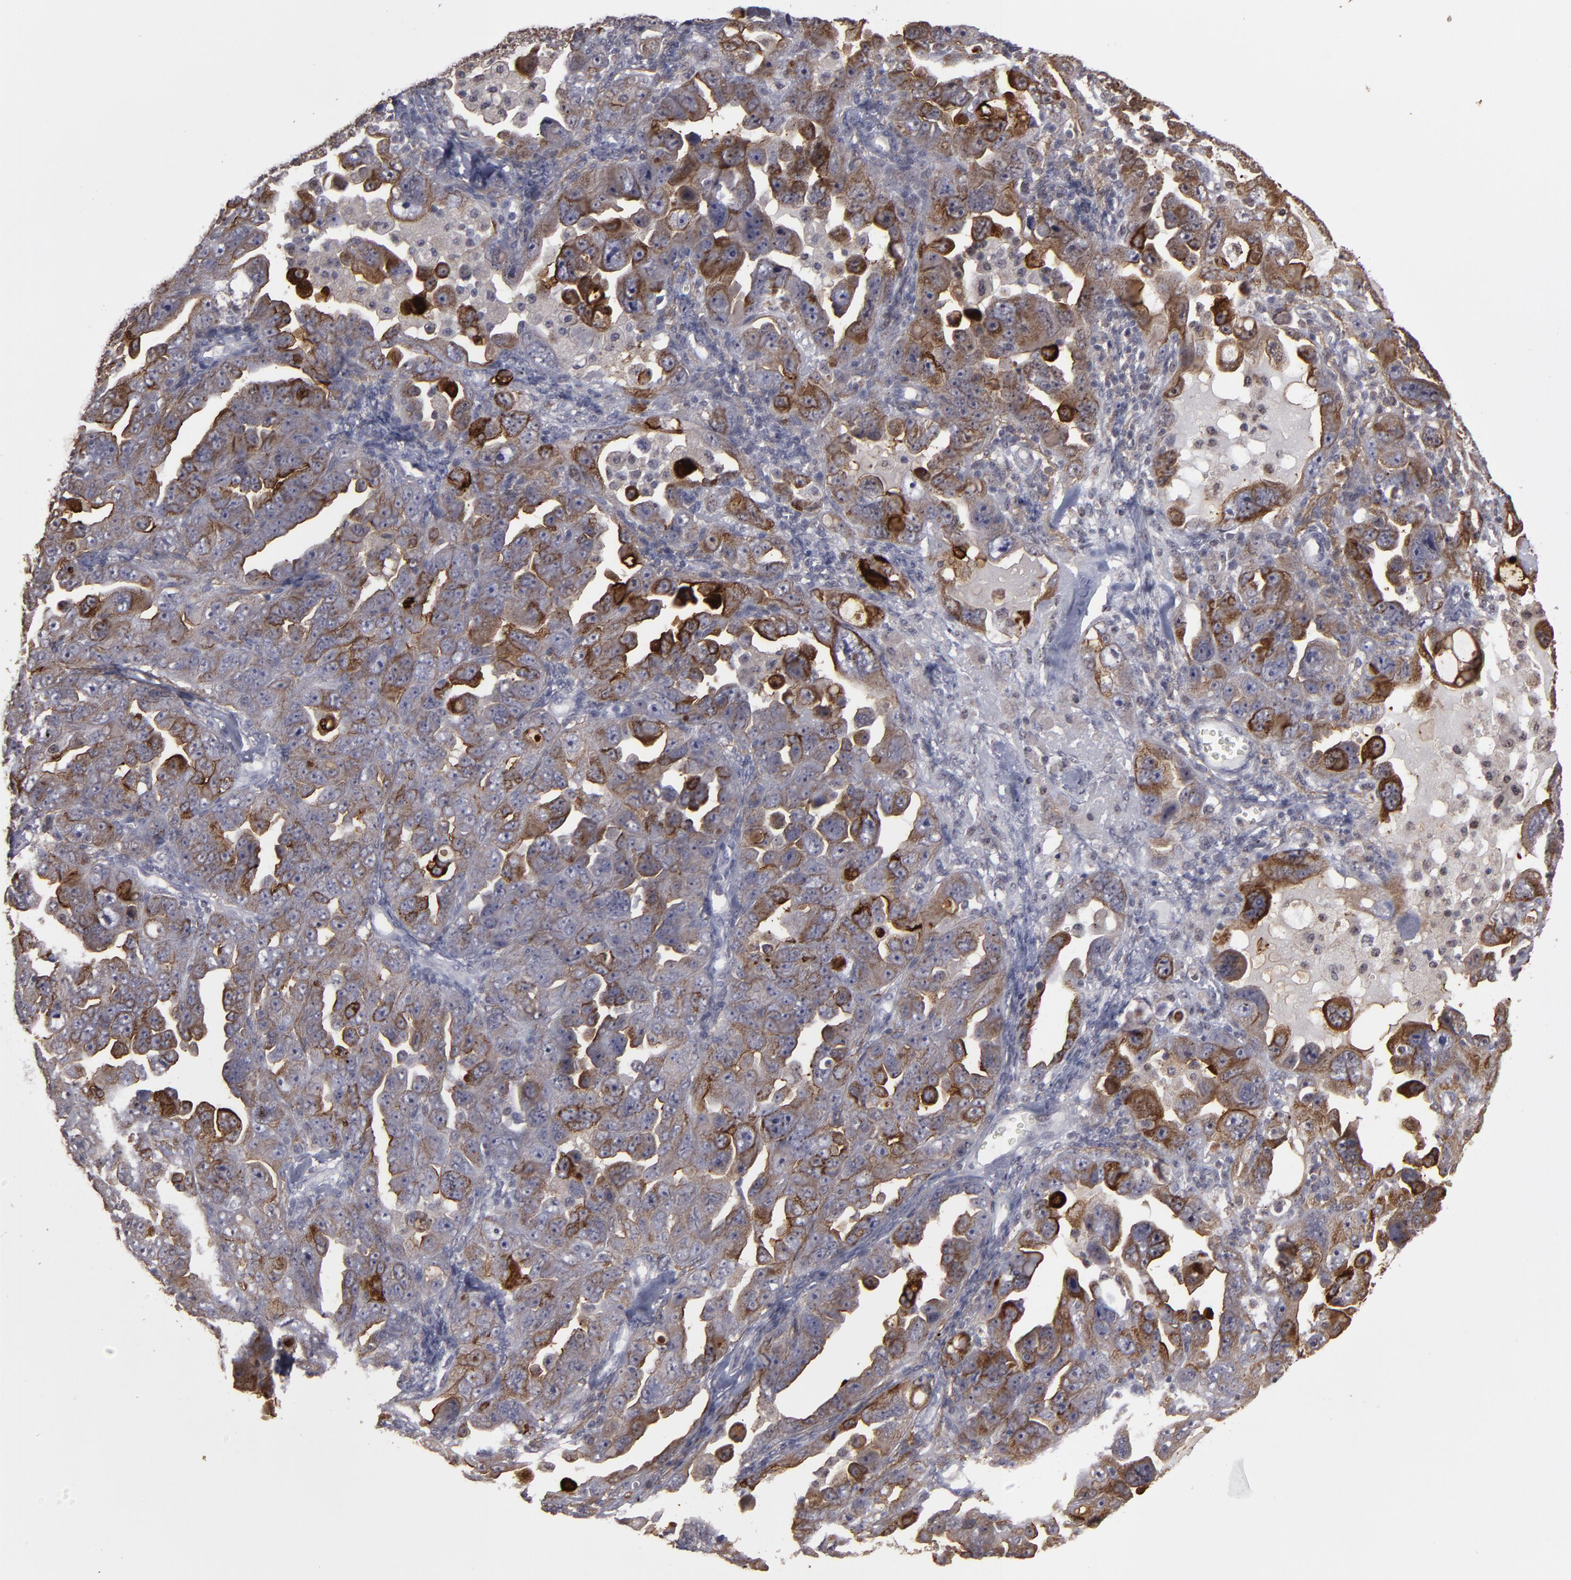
{"staining": {"intensity": "strong", "quantity": "25%-75%", "location": "cytoplasmic/membranous"}, "tissue": "ovarian cancer", "cell_type": "Tumor cells", "image_type": "cancer", "snomed": [{"axis": "morphology", "description": "Cystadenocarcinoma, serous, NOS"}, {"axis": "topography", "description": "Ovary"}], "caption": "DAB (3,3'-diaminobenzidine) immunohistochemical staining of human ovarian cancer (serous cystadenocarcinoma) displays strong cytoplasmic/membranous protein staining in about 25%-75% of tumor cells. The protein of interest is shown in brown color, while the nuclei are stained blue.", "gene": "CD55", "patient": {"sex": "female", "age": 66}}